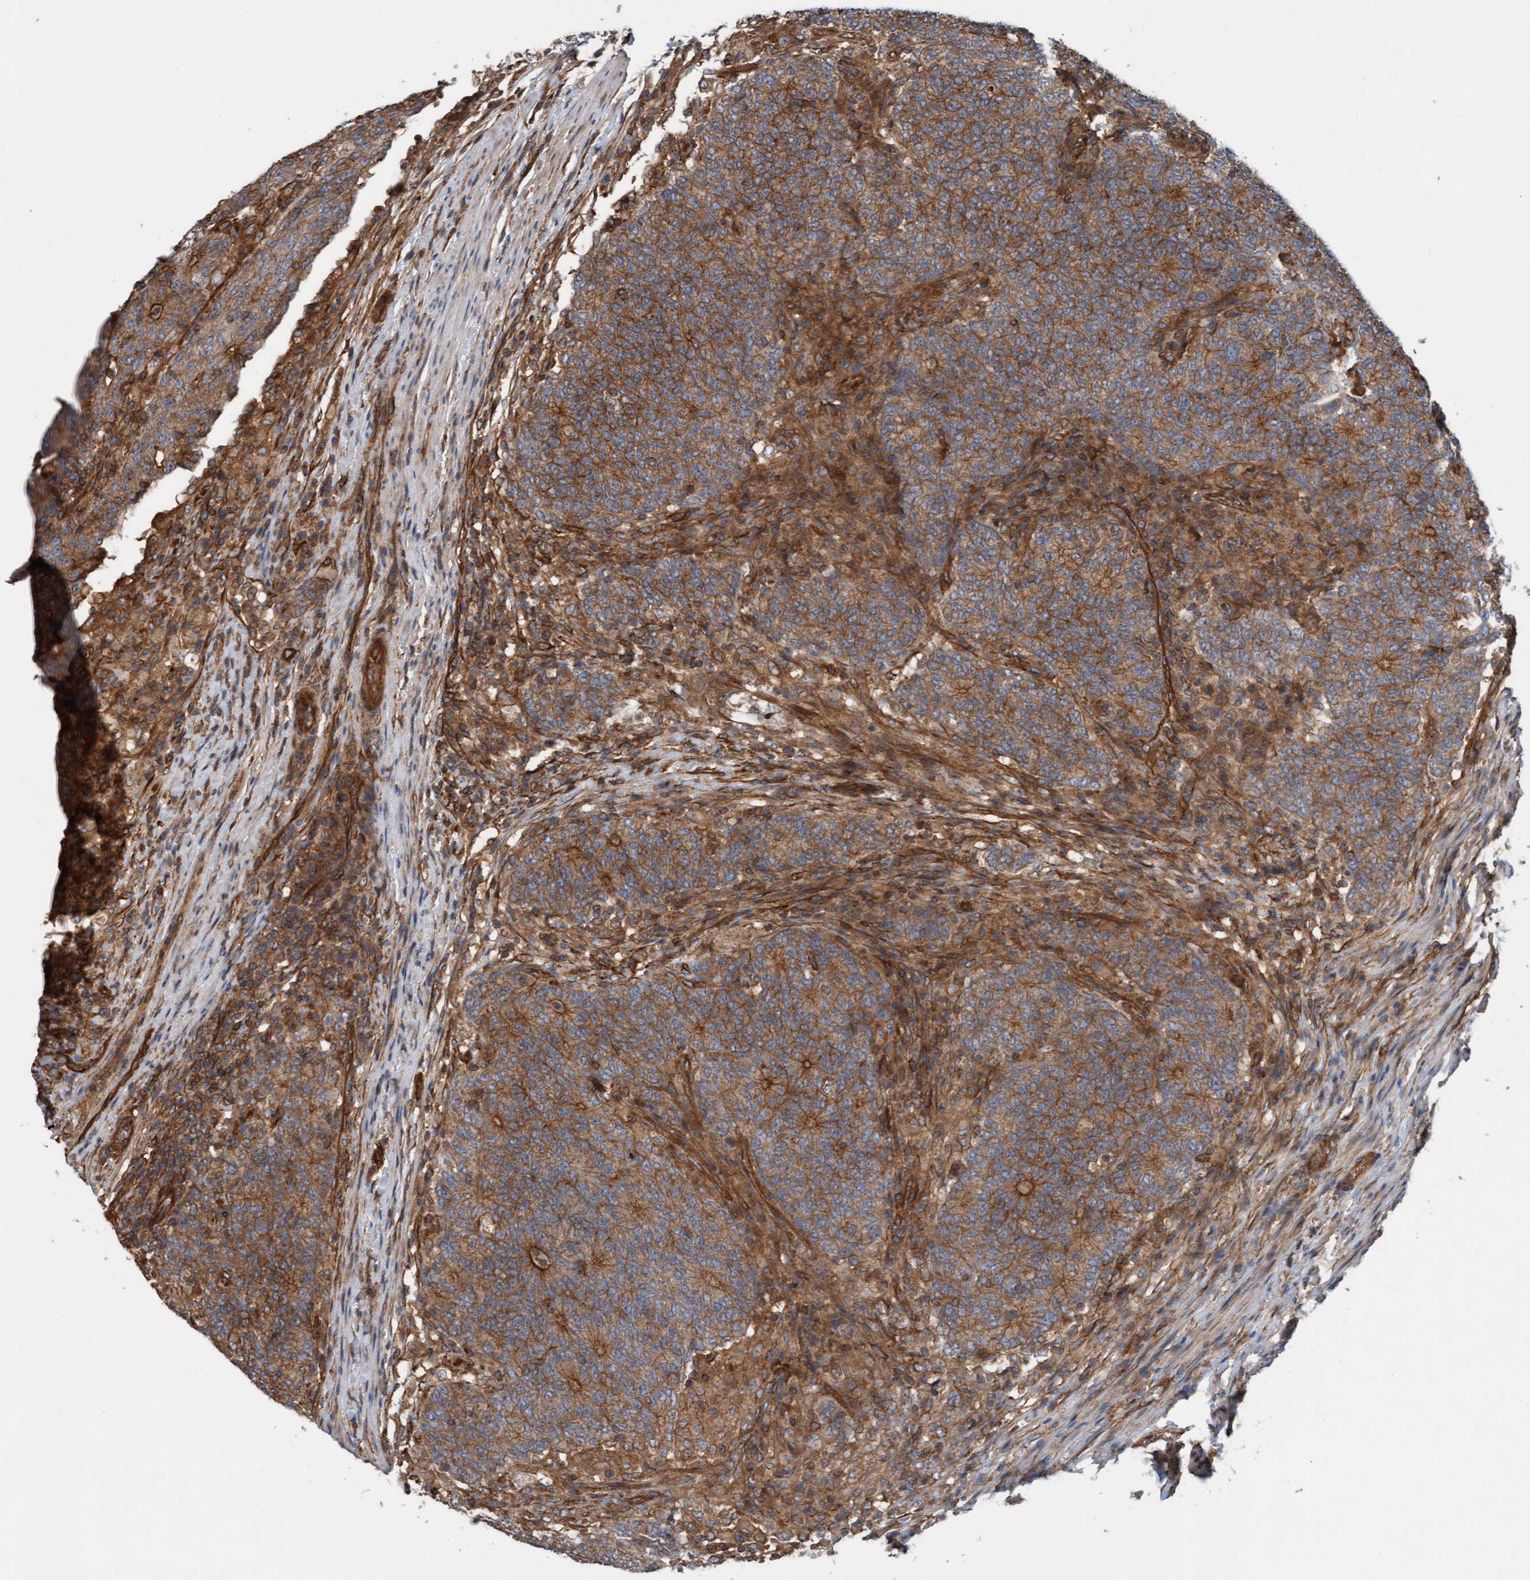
{"staining": {"intensity": "moderate", "quantity": ">75%", "location": "cytoplasmic/membranous"}, "tissue": "colorectal cancer", "cell_type": "Tumor cells", "image_type": "cancer", "snomed": [{"axis": "morphology", "description": "Normal tissue, NOS"}, {"axis": "morphology", "description": "Adenocarcinoma, NOS"}, {"axis": "topography", "description": "Colon"}], "caption": "Tumor cells reveal medium levels of moderate cytoplasmic/membranous expression in about >75% of cells in human adenocarcinoma (colorectal).", "gene": "ERAL1", "patient": {"sex": "female", "age": 75}}